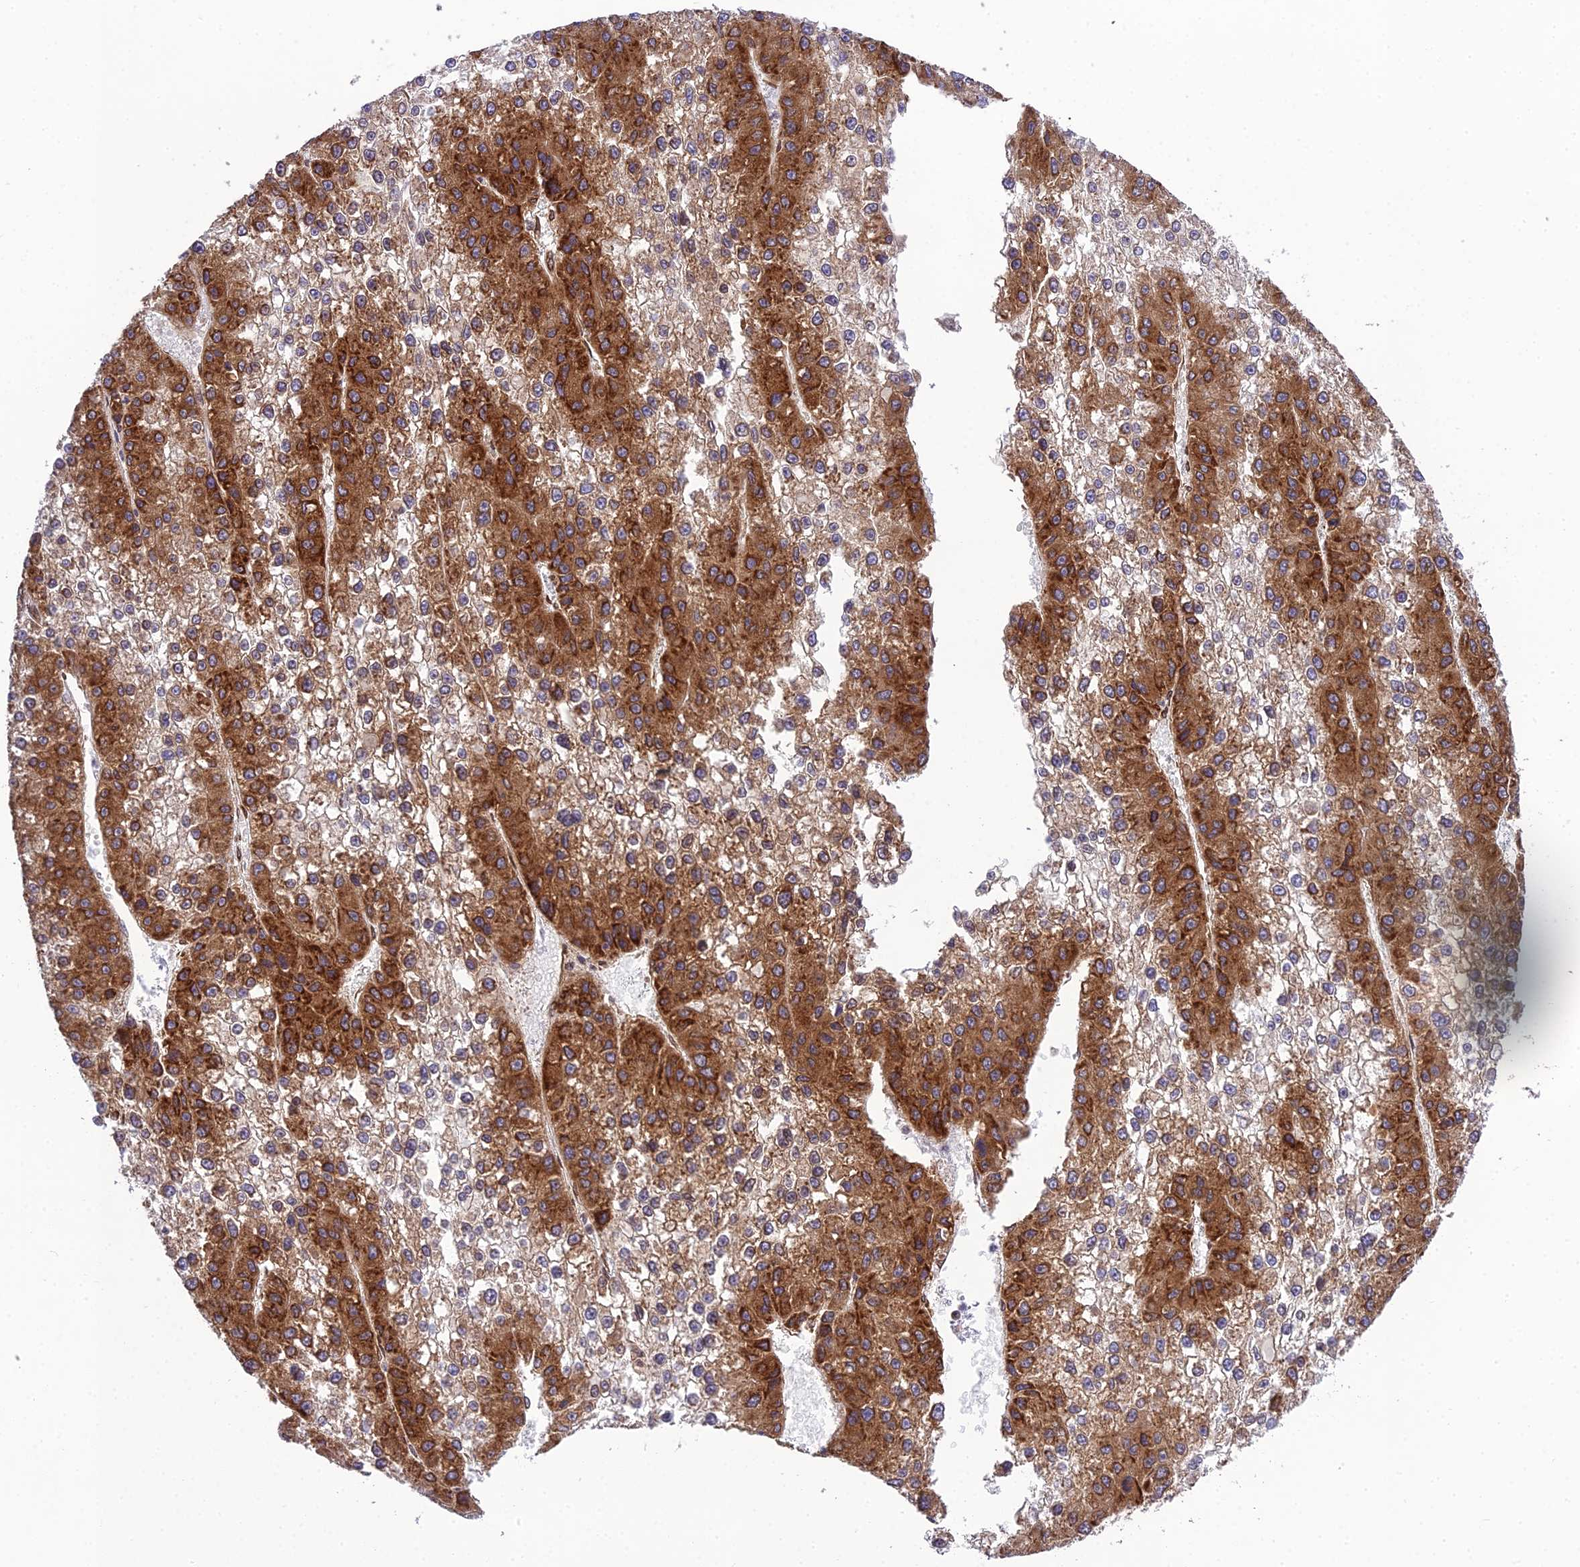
{"staining": {"intensity": "strong", "quantity": "25%-75%", "location": "cytoplasmic/membranous"}, "tissue": "liver cancer", "cell_type": "Tumor cells", "image_type": "cancer", "snomed": [{"axis": "morphology", "description": "Carcinoma, Hepatocellular, NOS"}, {"axis": "topography", "description": "Liver"}], "caption": "Human liver hepatocellular carcinoma stained with a brown dye displays strong cytoplasmic/membranous positive positivity in about 25%-75% of tumor cells.", "gene": "DHCR7", "patient": {"sex": "female", "age": 73}}